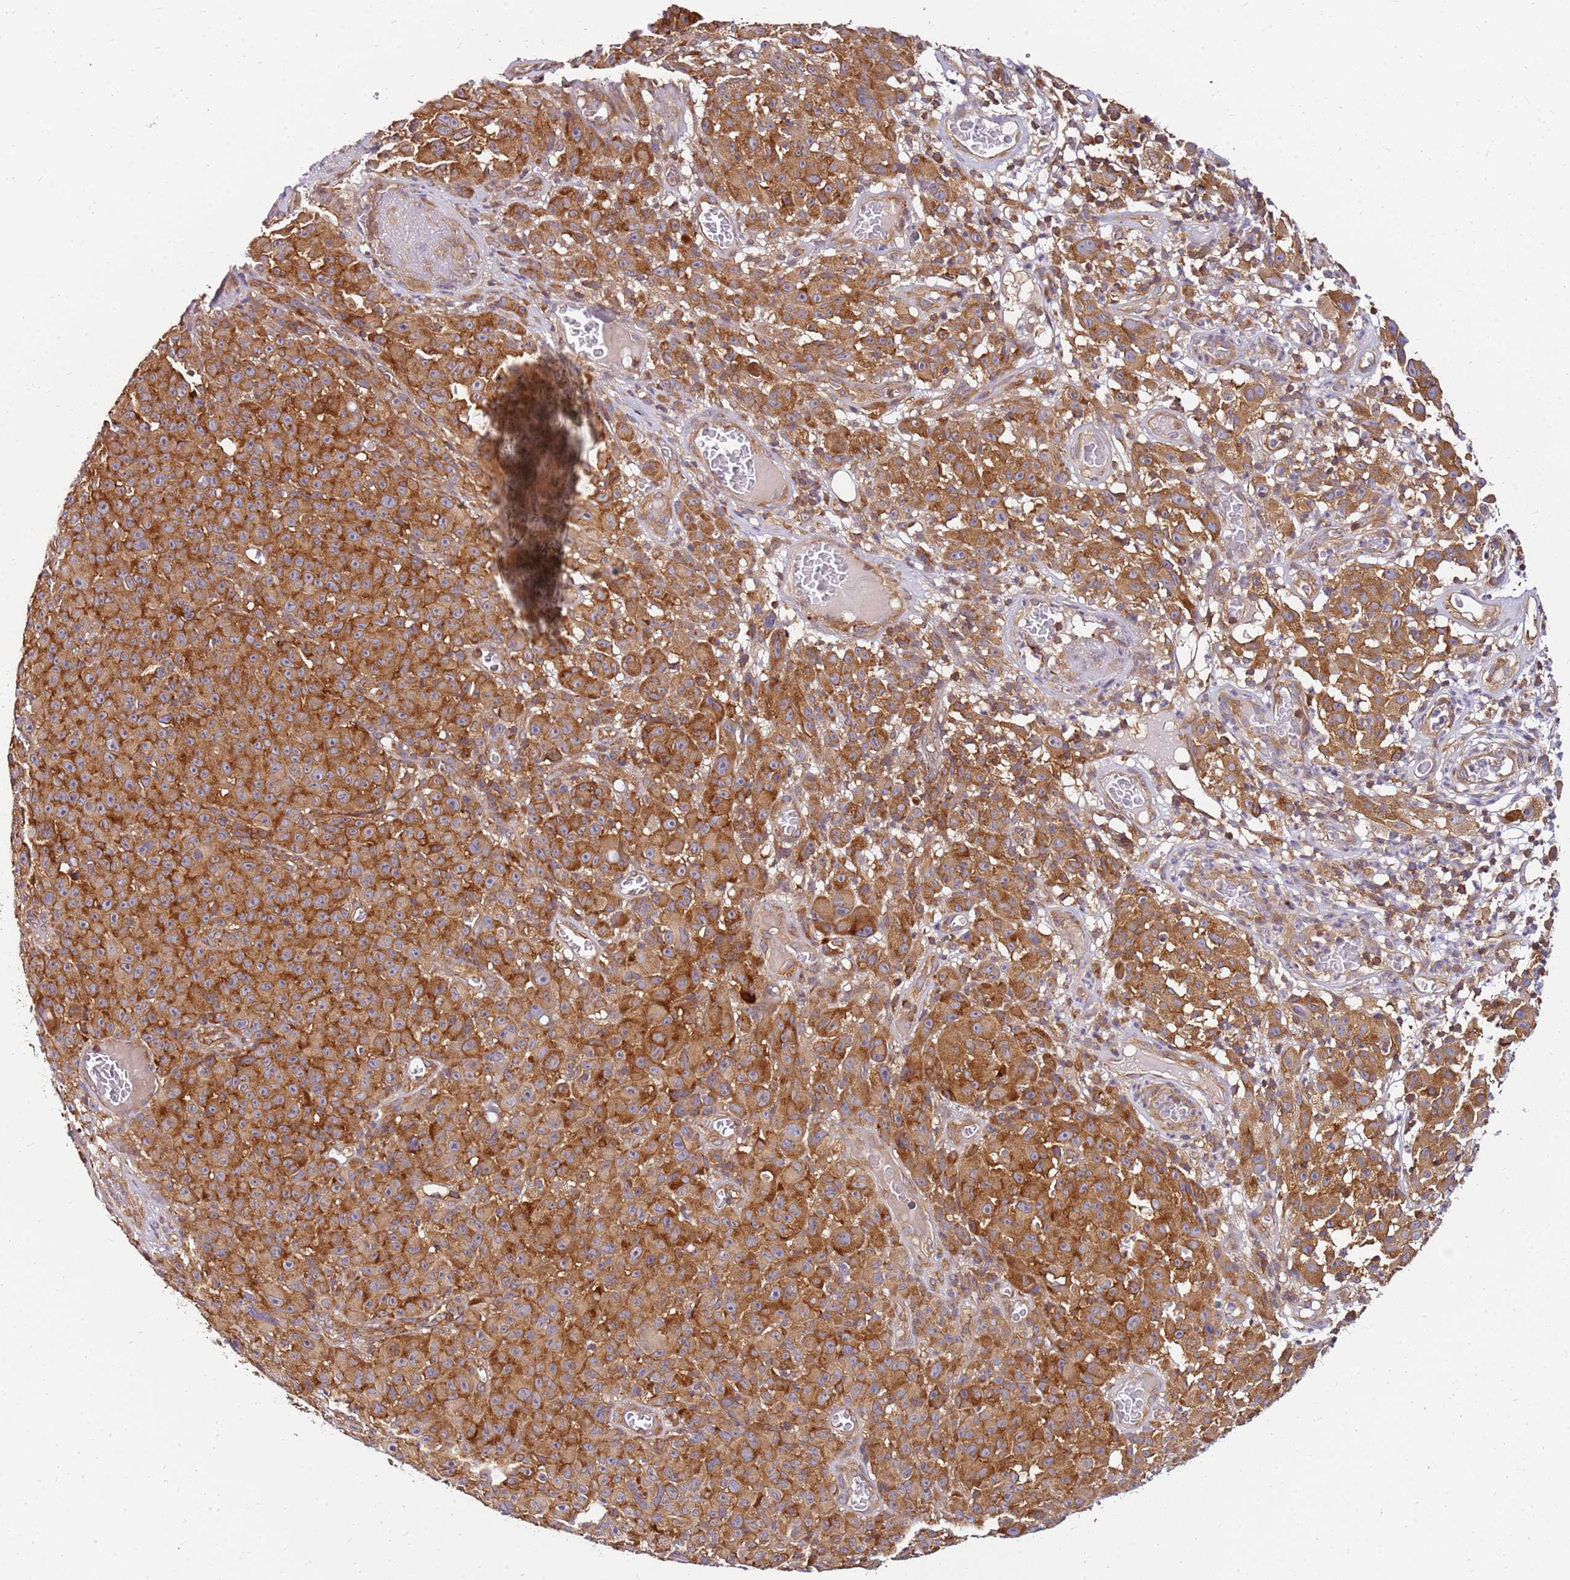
{"staining": {"intensity": "strong", "quantity": ">75%", "location": "cytoplasmic/membranous"}, "tissue": "melanoma", "cell_type": "Tumor cells", "image_type": "cancer", "snomed": [{"axis": "morphology", "description": "Malignant melanoma, NOS"}, {"axis": "topography", "description": "Skin"}], "caption": "Human melanoma stained with a brown dye exhibits strong cytoplasmic/membranous positive staining in approximately >75% of tumor cells.", "gene": "PIH1D1", "patient": {"sex": "female", "age": 82}}